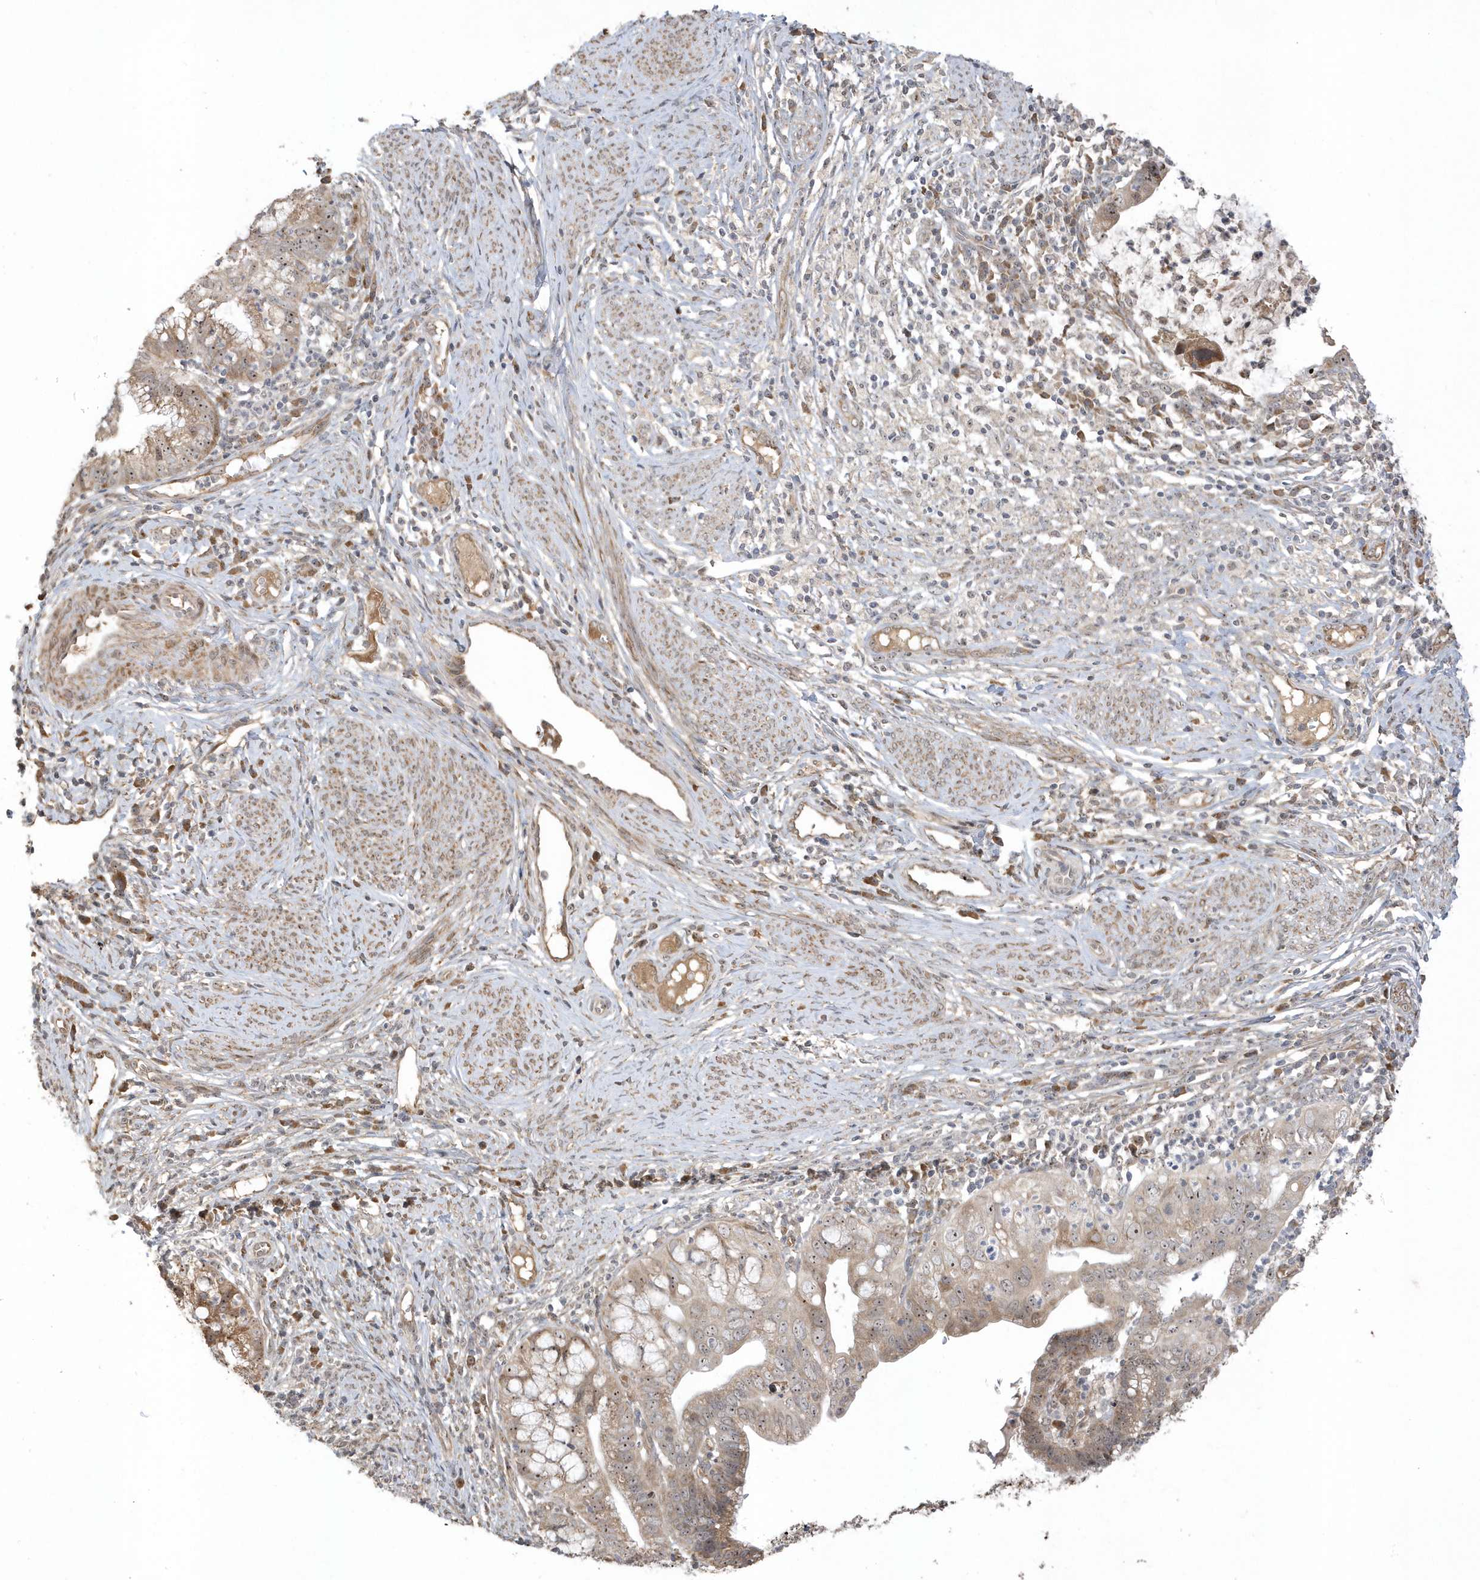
{"staining": {"intensity": "moderate", "quantity": "25%-75%", "location": "cytoplasmic/membranous"}, "tissue": "cervical cancer", "cell_type": "Tumor cells", "image_type": "cancer", "snomed": [{"axis": "morphology", "description": "Adenocarcinoma, NOS"}, {"axis": "topography", "description": "Cervix"}], "caption": "A high-resolution micrograph shows immunohistochemistry staining of cervical cancer, which displays moderate cytoplasmic/membranous positivity in about 25%-75% of tumor cells. (DAB (3,3'-diaminobenzidine) IHC with brightfield microscopy, high magnification).", "gene": "ECM2", "patient": {"sex": "female", "age": 36}}